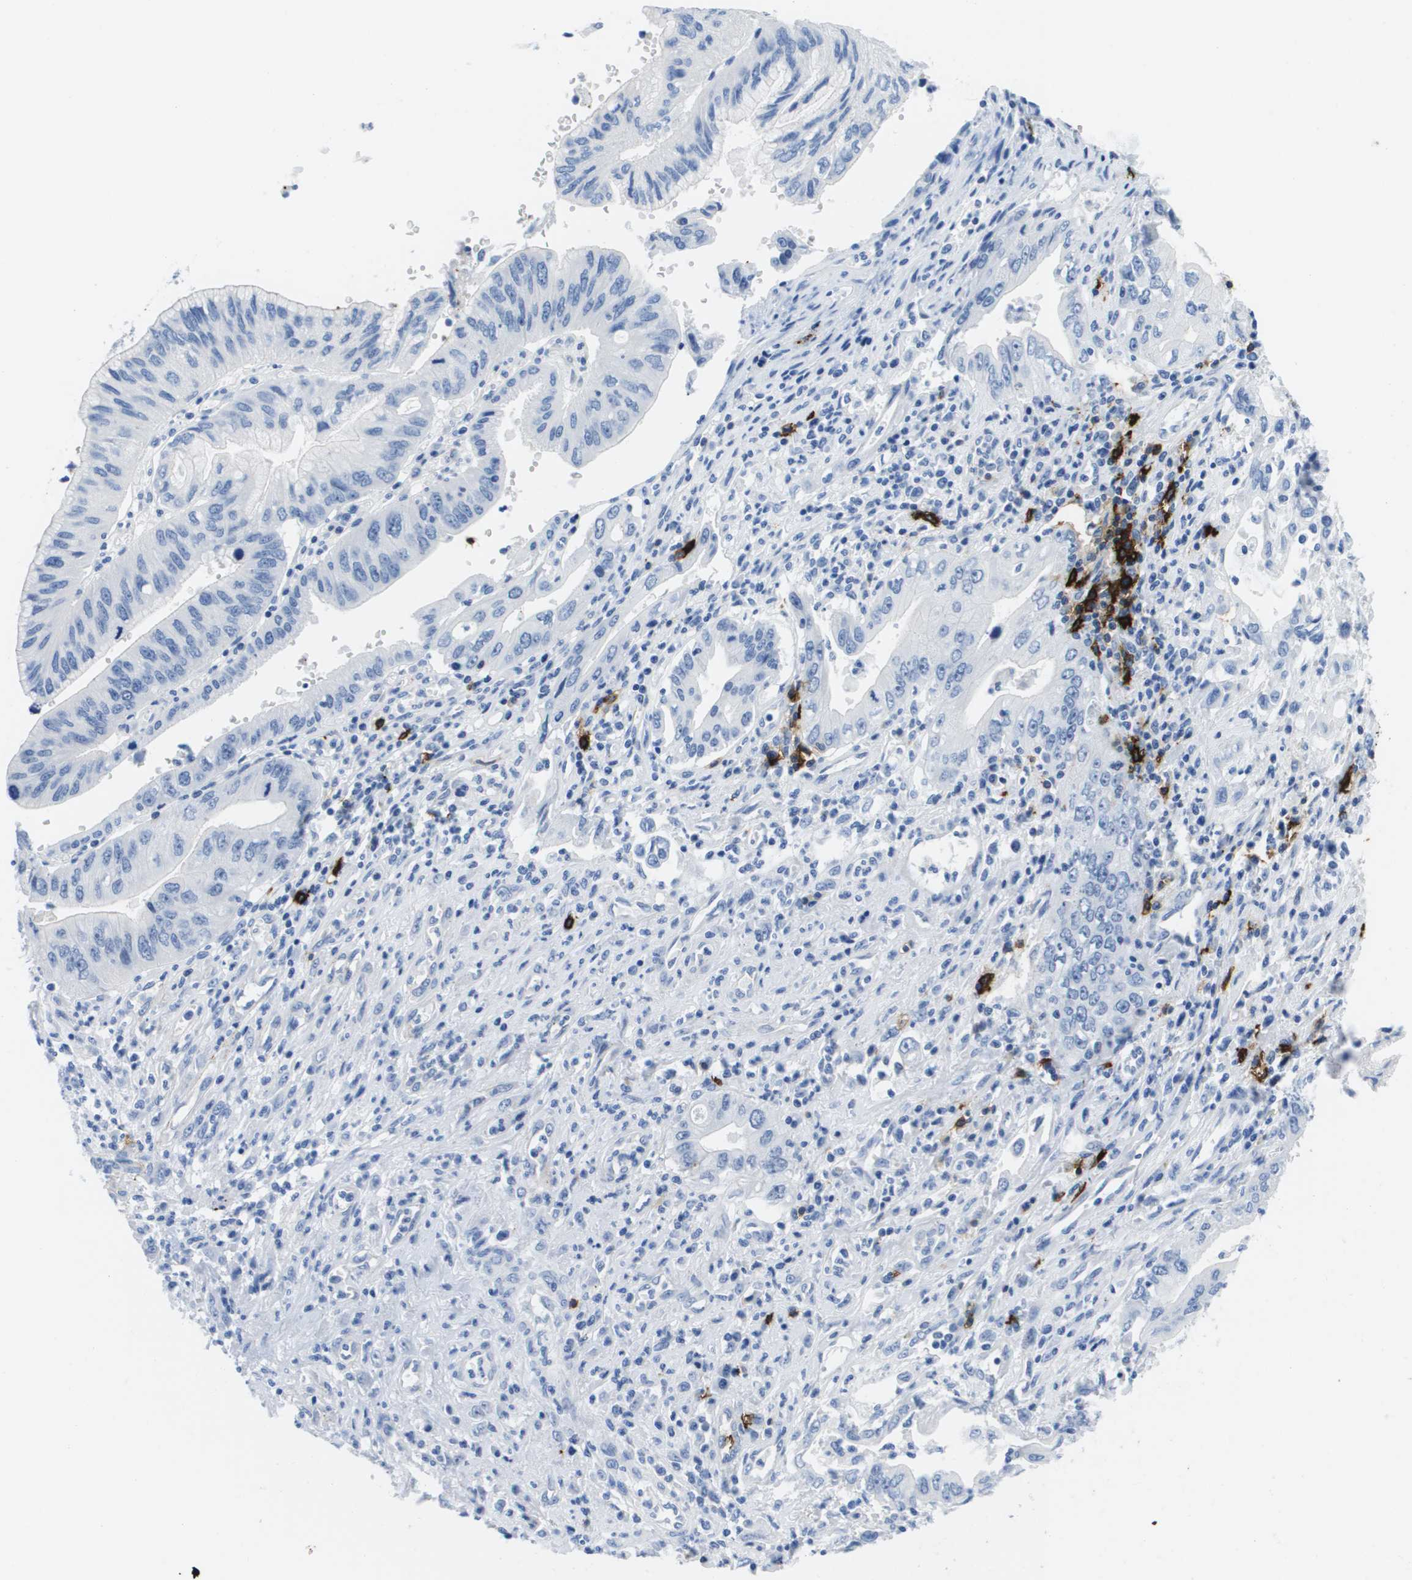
{"staining": {"intensity": "negative", "quantity": "none", "location": "none"}, "tissue": "pancreatic cancer", "cell_type": "Tumor cells", "image_type": "cancer", "snomed": [{"axis": "morphology", "description": "Adenocarcinoma, NOS"}, {"axis": "topography", "description": "Pancreas"}], "caption": "Human pancreatic cancer (adenocarcinoma) stained for a protein using immunohistochemistry shows no expression in tumor cells.", "gene": "MS4A1", "patient": {"sex": "female", "age": 73}}